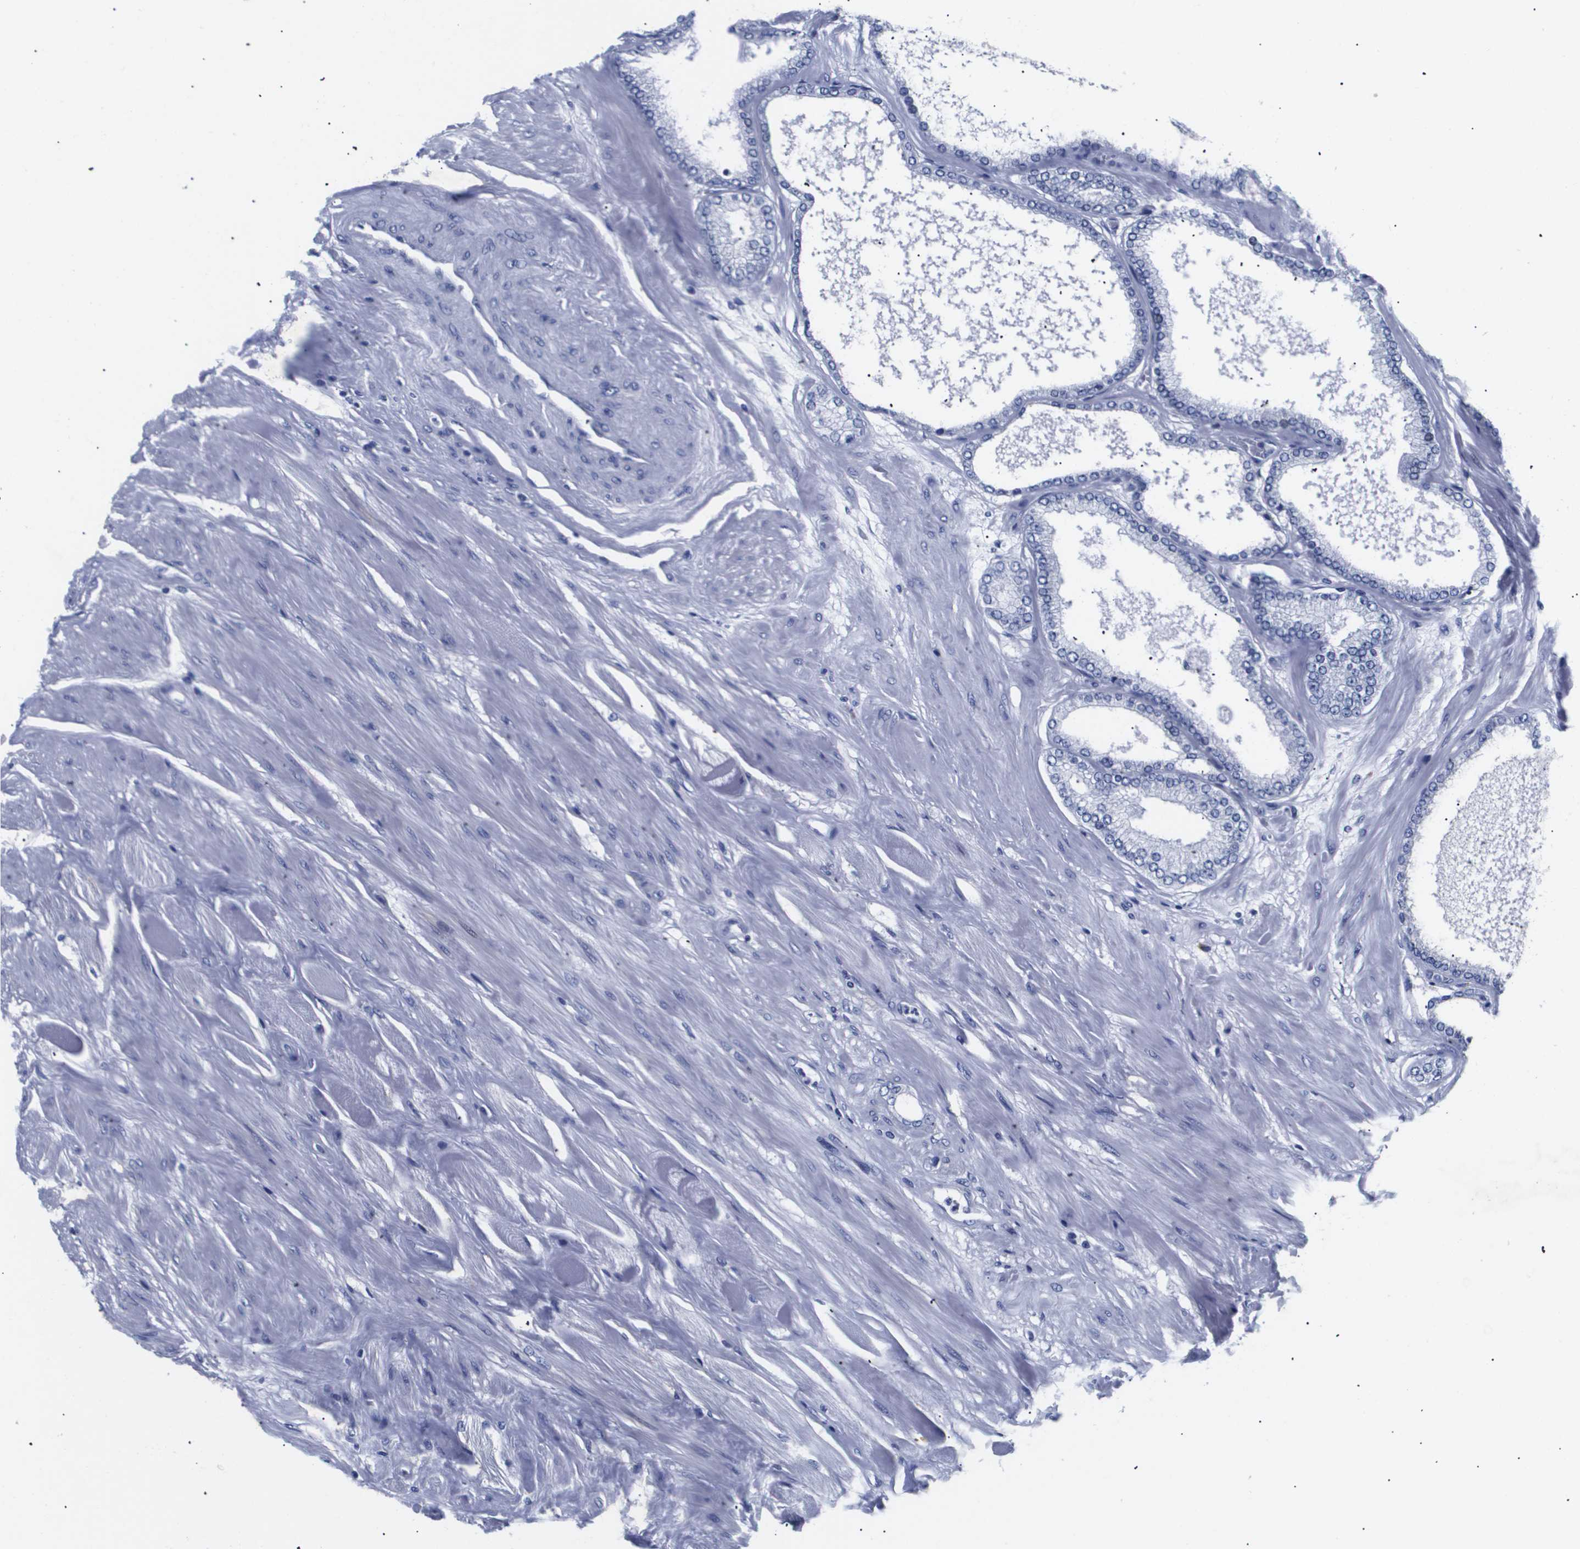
{"staining": {"intensity": "negative", "quantity": "none", "location": "none"}, "tissue": "prostate cancer", "cell_type": "Tumor cells", "image_type": "cancer", "snomed": [{"axis": "morphology", "description": "Adenocarcinoma, High grade"}, {"axis": "topography", "description": "Prostate"}], "caption": "Photomicrograph shows no protein staining in tumor cells of prostate cancer tissue. (DAB (3,3'-diaminobenzidine) immunohistochemistry (IHC), high magnification).", "gene": "ATP6V0A4", "patient": {"sex": "male", "age": 61}}